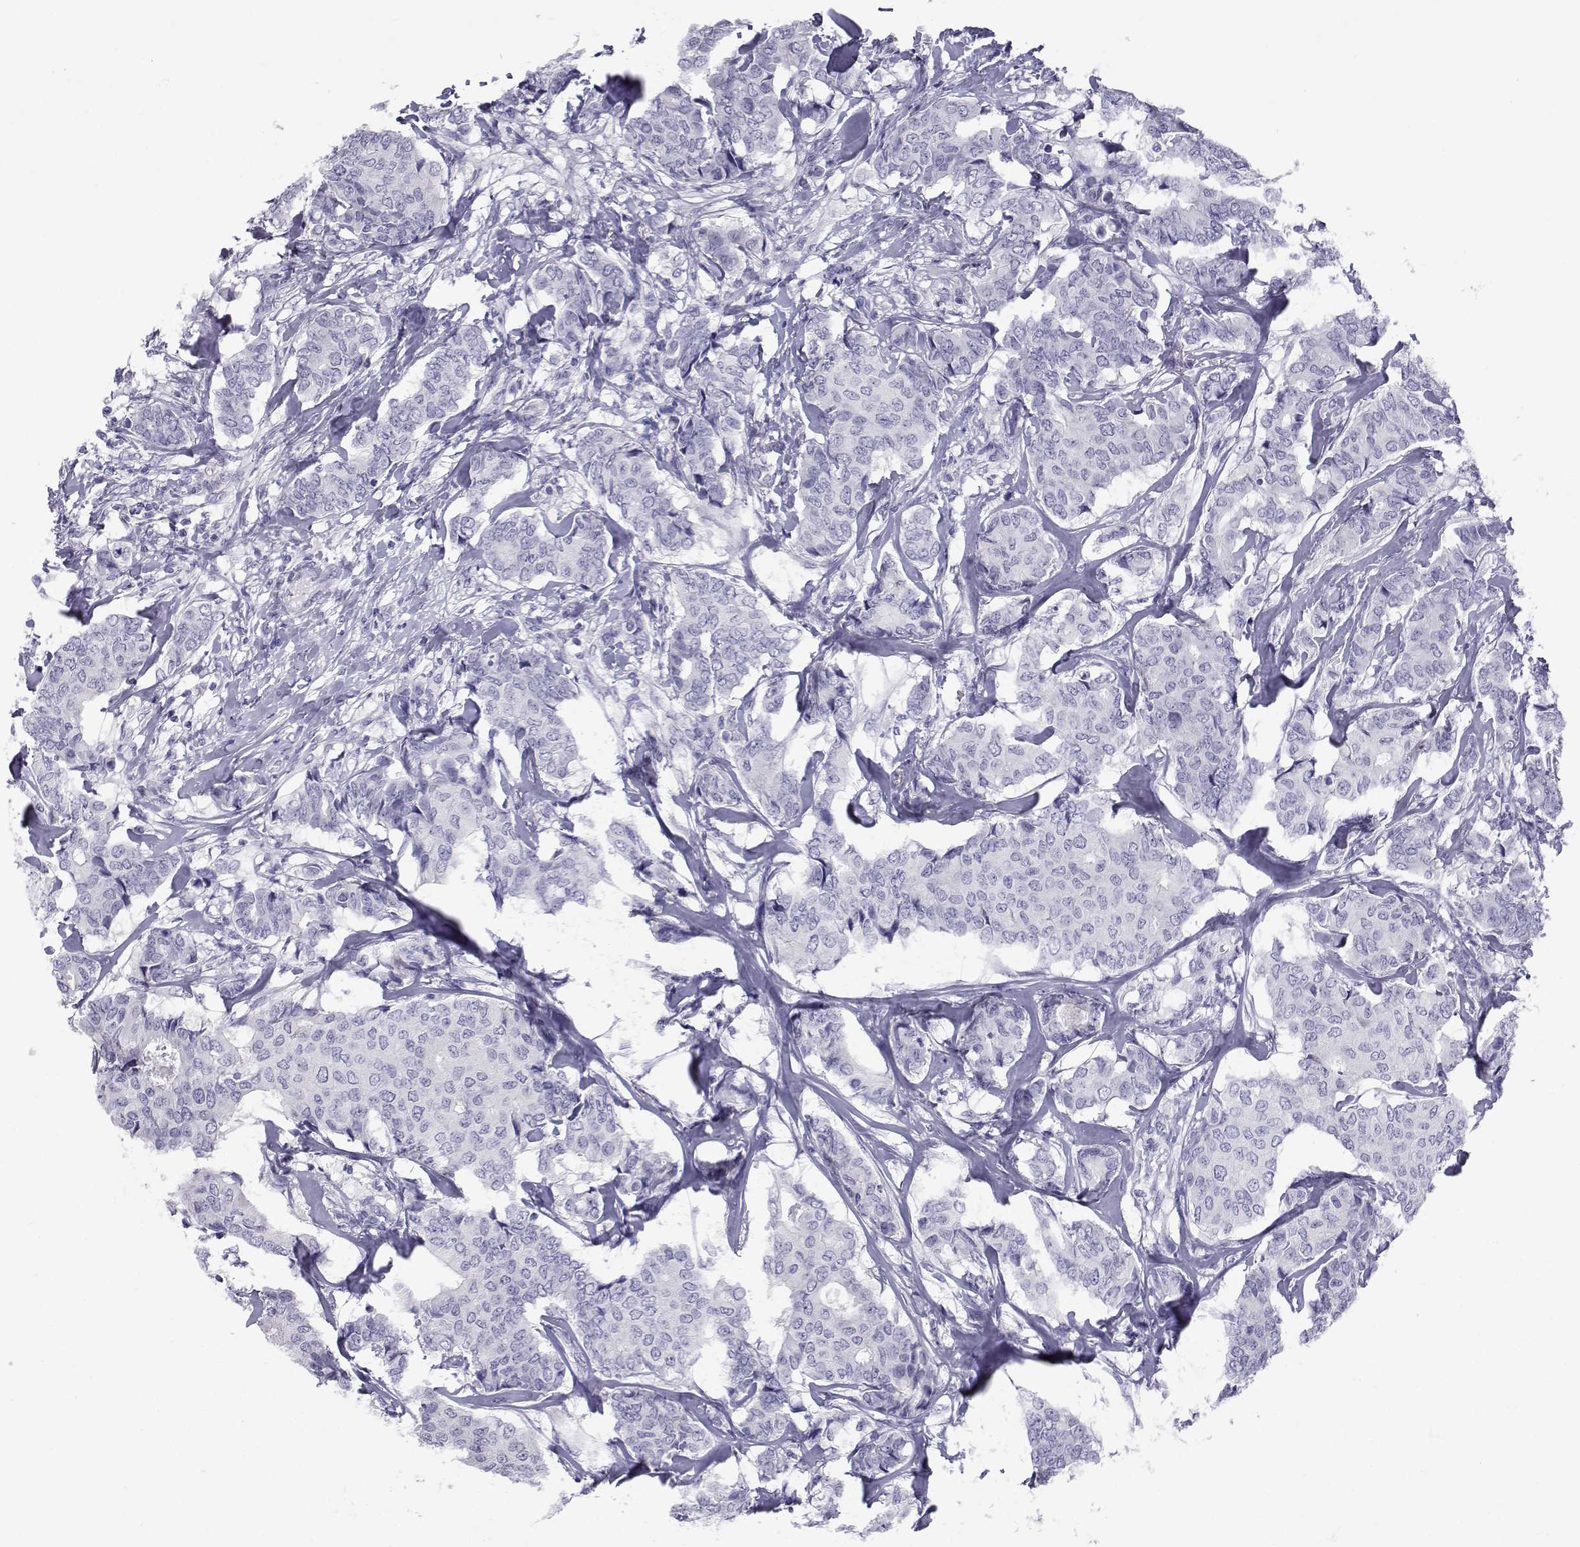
{"staining": {"intensity": "negative", "quantity": "none", "location": "none"}, "tissue": "breast cancer", "cell_type": "Tumor cells", "image_type": "cancer", "snomed": [{"axis": "morphology", "description": "Duct carcinoma"}, {"axis": "topography", "description": "Breast"}], "caption": "Breast cancer stained for a protein using IHC demonstrates no expression tumor cells.", "gene": "SLC6A3", "patient": {"sex": "female", "age": 75}}